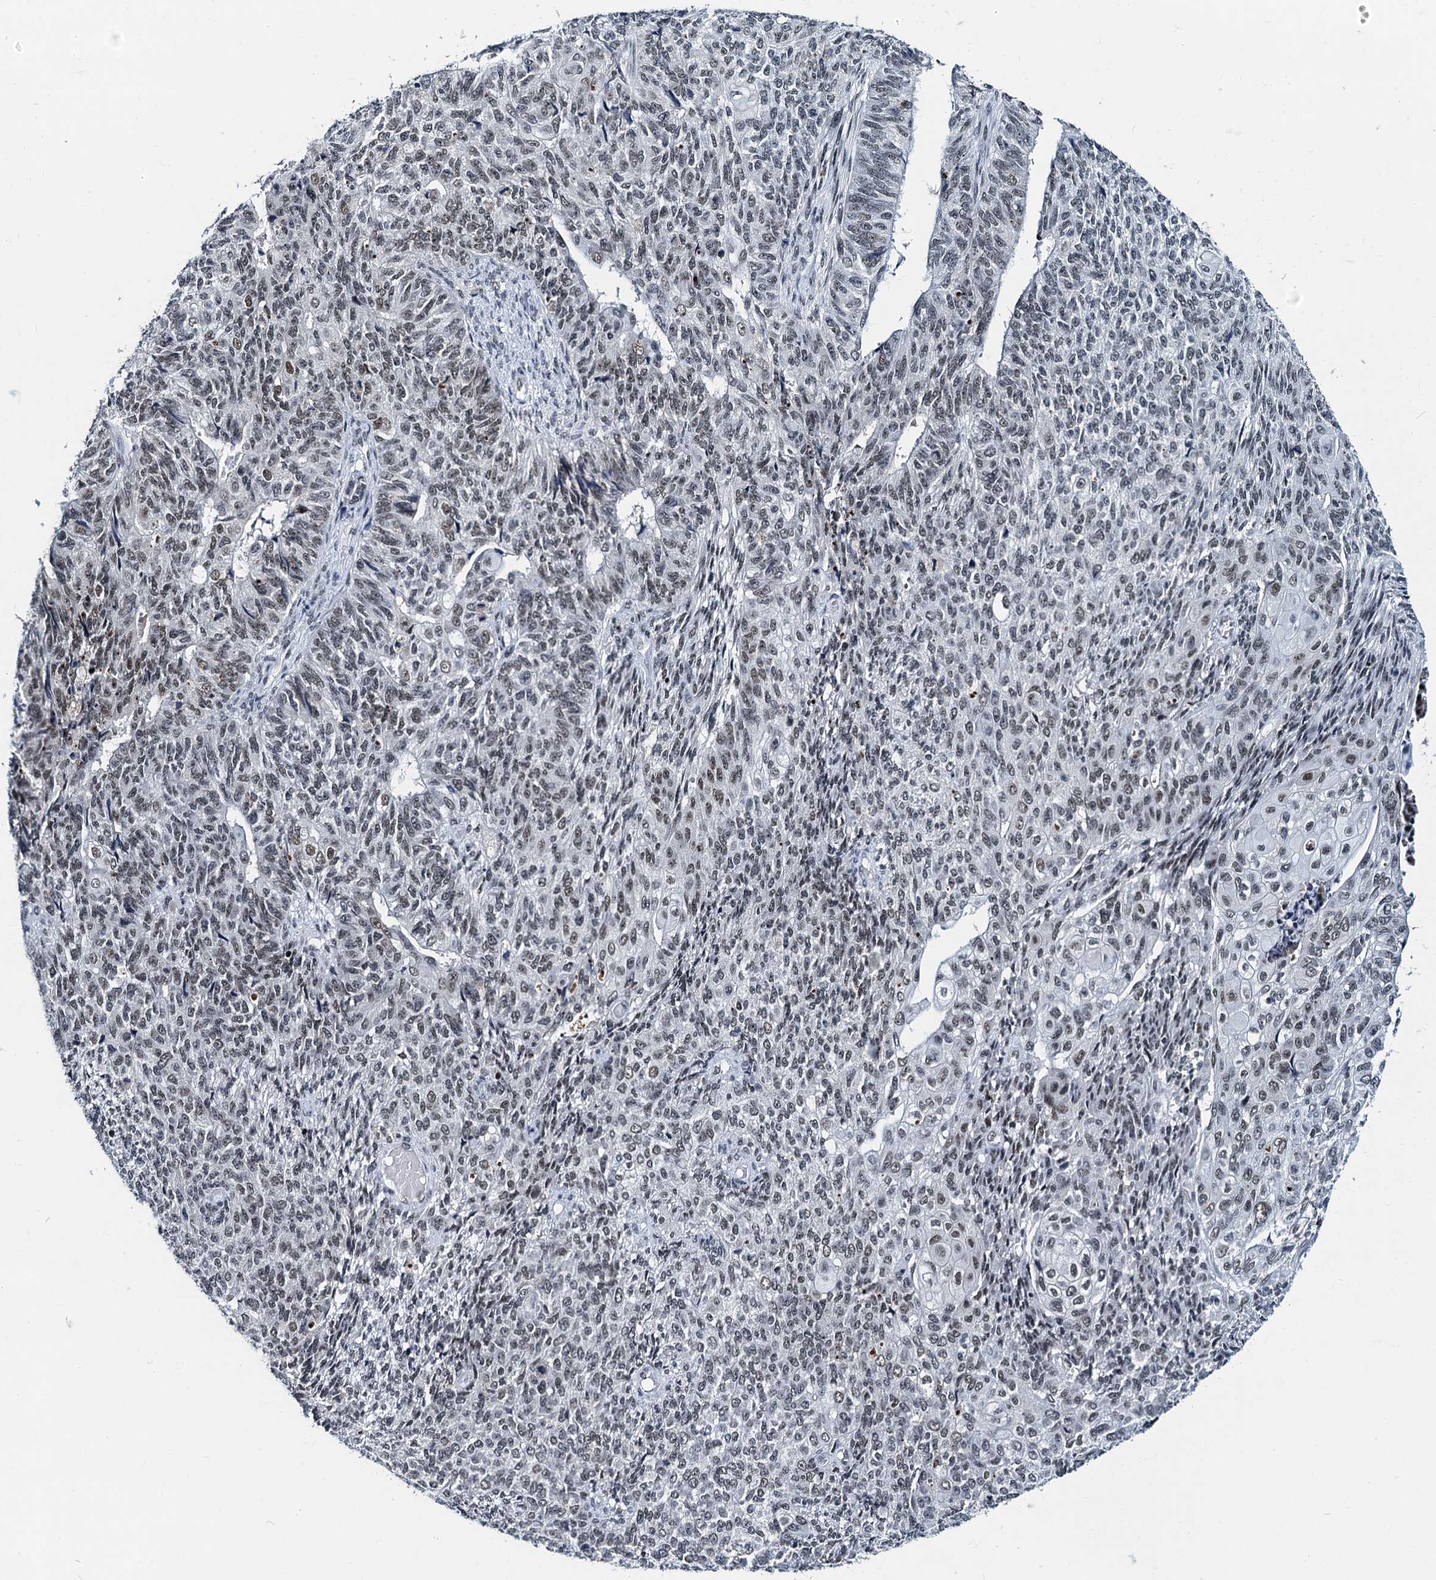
{"staining": {"intensity": "weak", "quantity": ">75%", "location": "nuclear"}, "tissue": "endometrial cancer", "cell_type": "Tumor cells", "image_type": "cancer", "snomed": [{"axis": "morphology", "description": "Adenocarcinoma, NOS"}, {"axis": "topography", "description": "Endometrium"}], "caption": "Human endometrial cancer stained with a protein marker demonstrates weak staining in tumor cells.", "gene": "SNRPD1", "patient": {"sex": "female", "age": 32}}